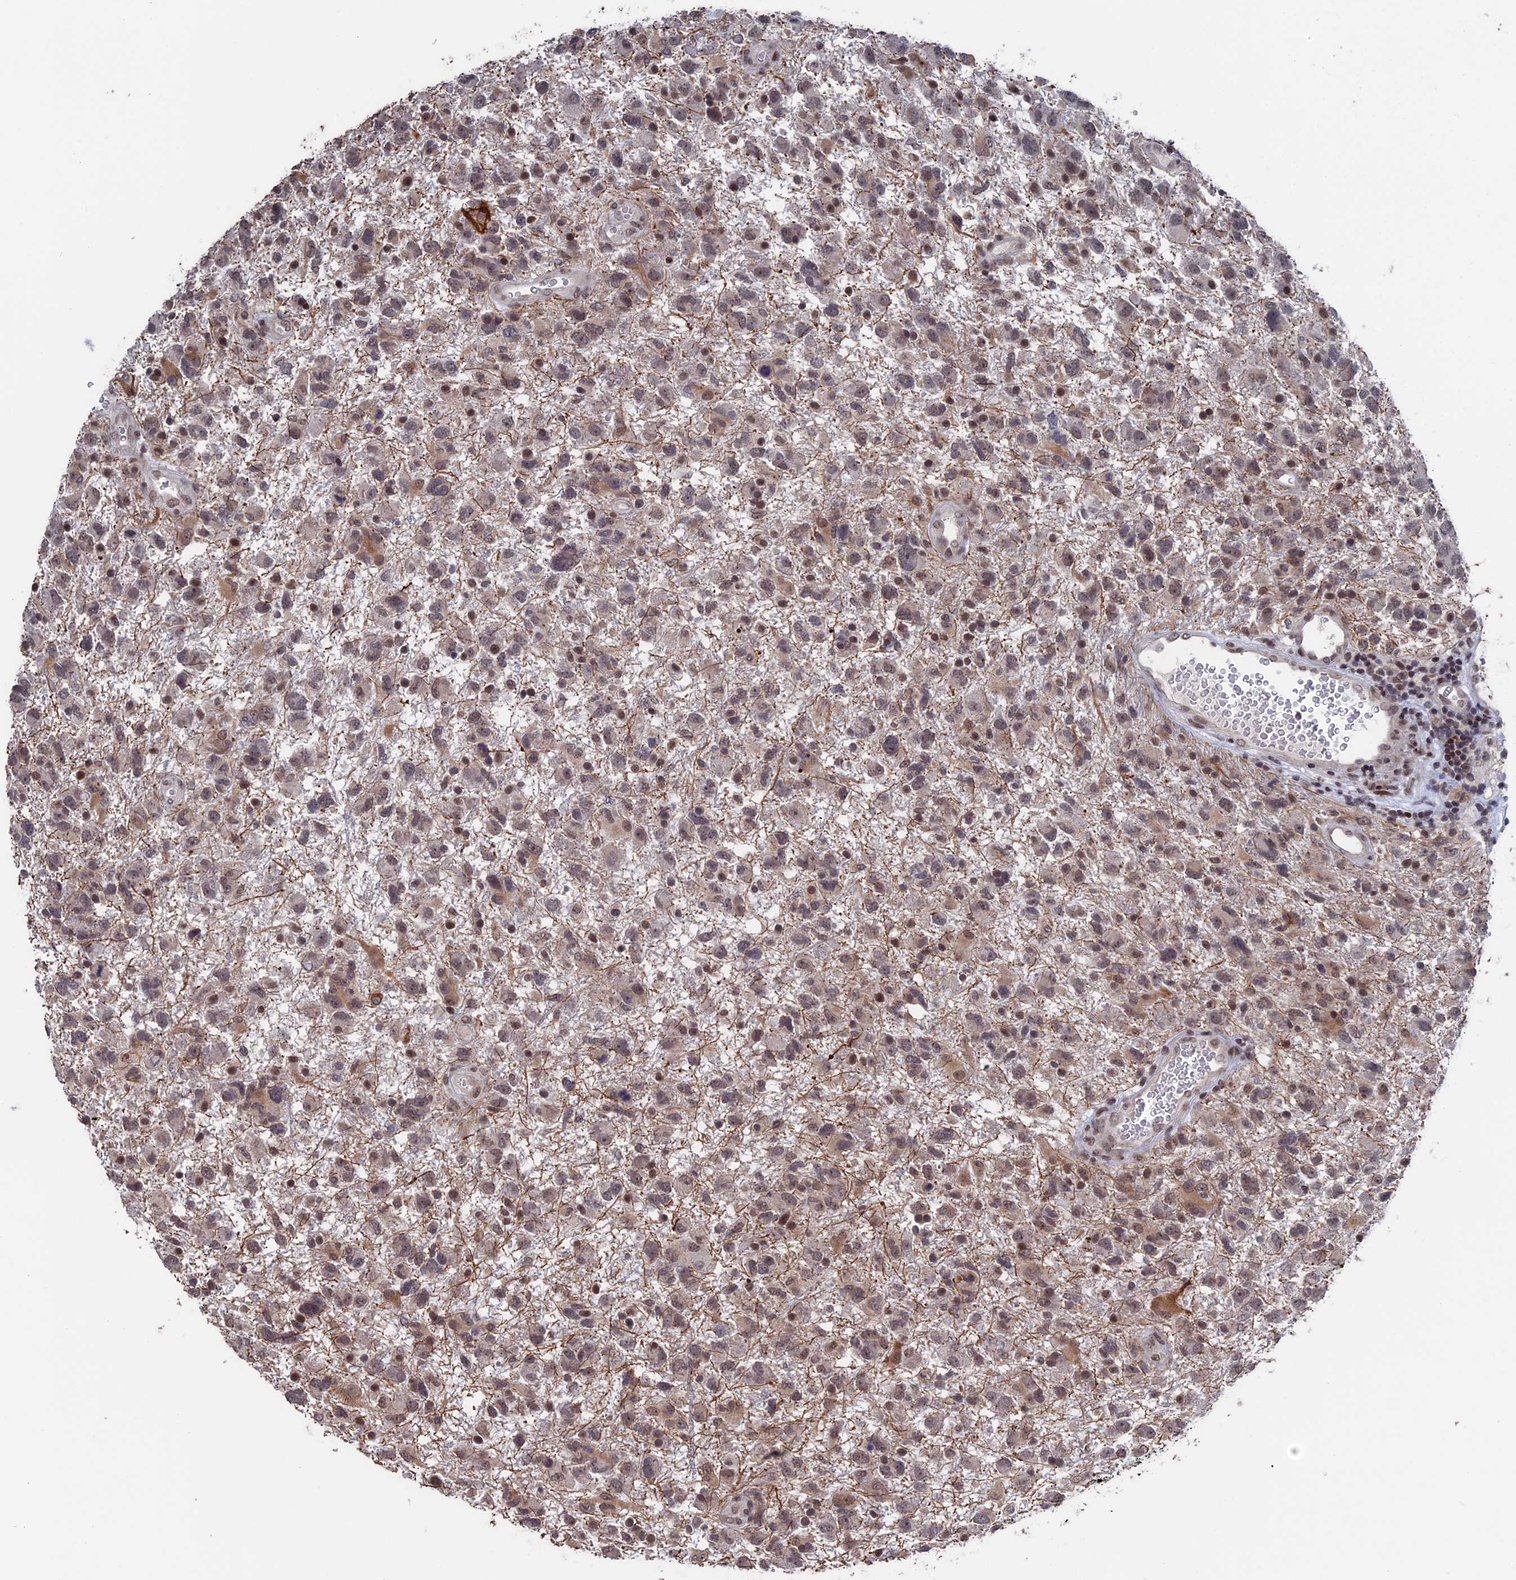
{"staining": {"intensity": "weak", "quantity": ">75%", "location": "cytoplasmic/membranous,nuclear"}, "tissue": "glioma", "cell_type": "Tumor cells", "image_type": "cancer", "snomed": [{"axis": "morphology", "description": "Glioma, malignant, High grade"}, {"axis": "topography", "description": "Brain"}], "caption": "The photomicrograph demonstrates immunohistochemical staining of glioma. There is weak cytoplasmic/membranous and nuclear staining is present in approximately >75% of tumor cells.", "gene": "NR2C2AP", "patient": {"sex": "male", "age": 61}}